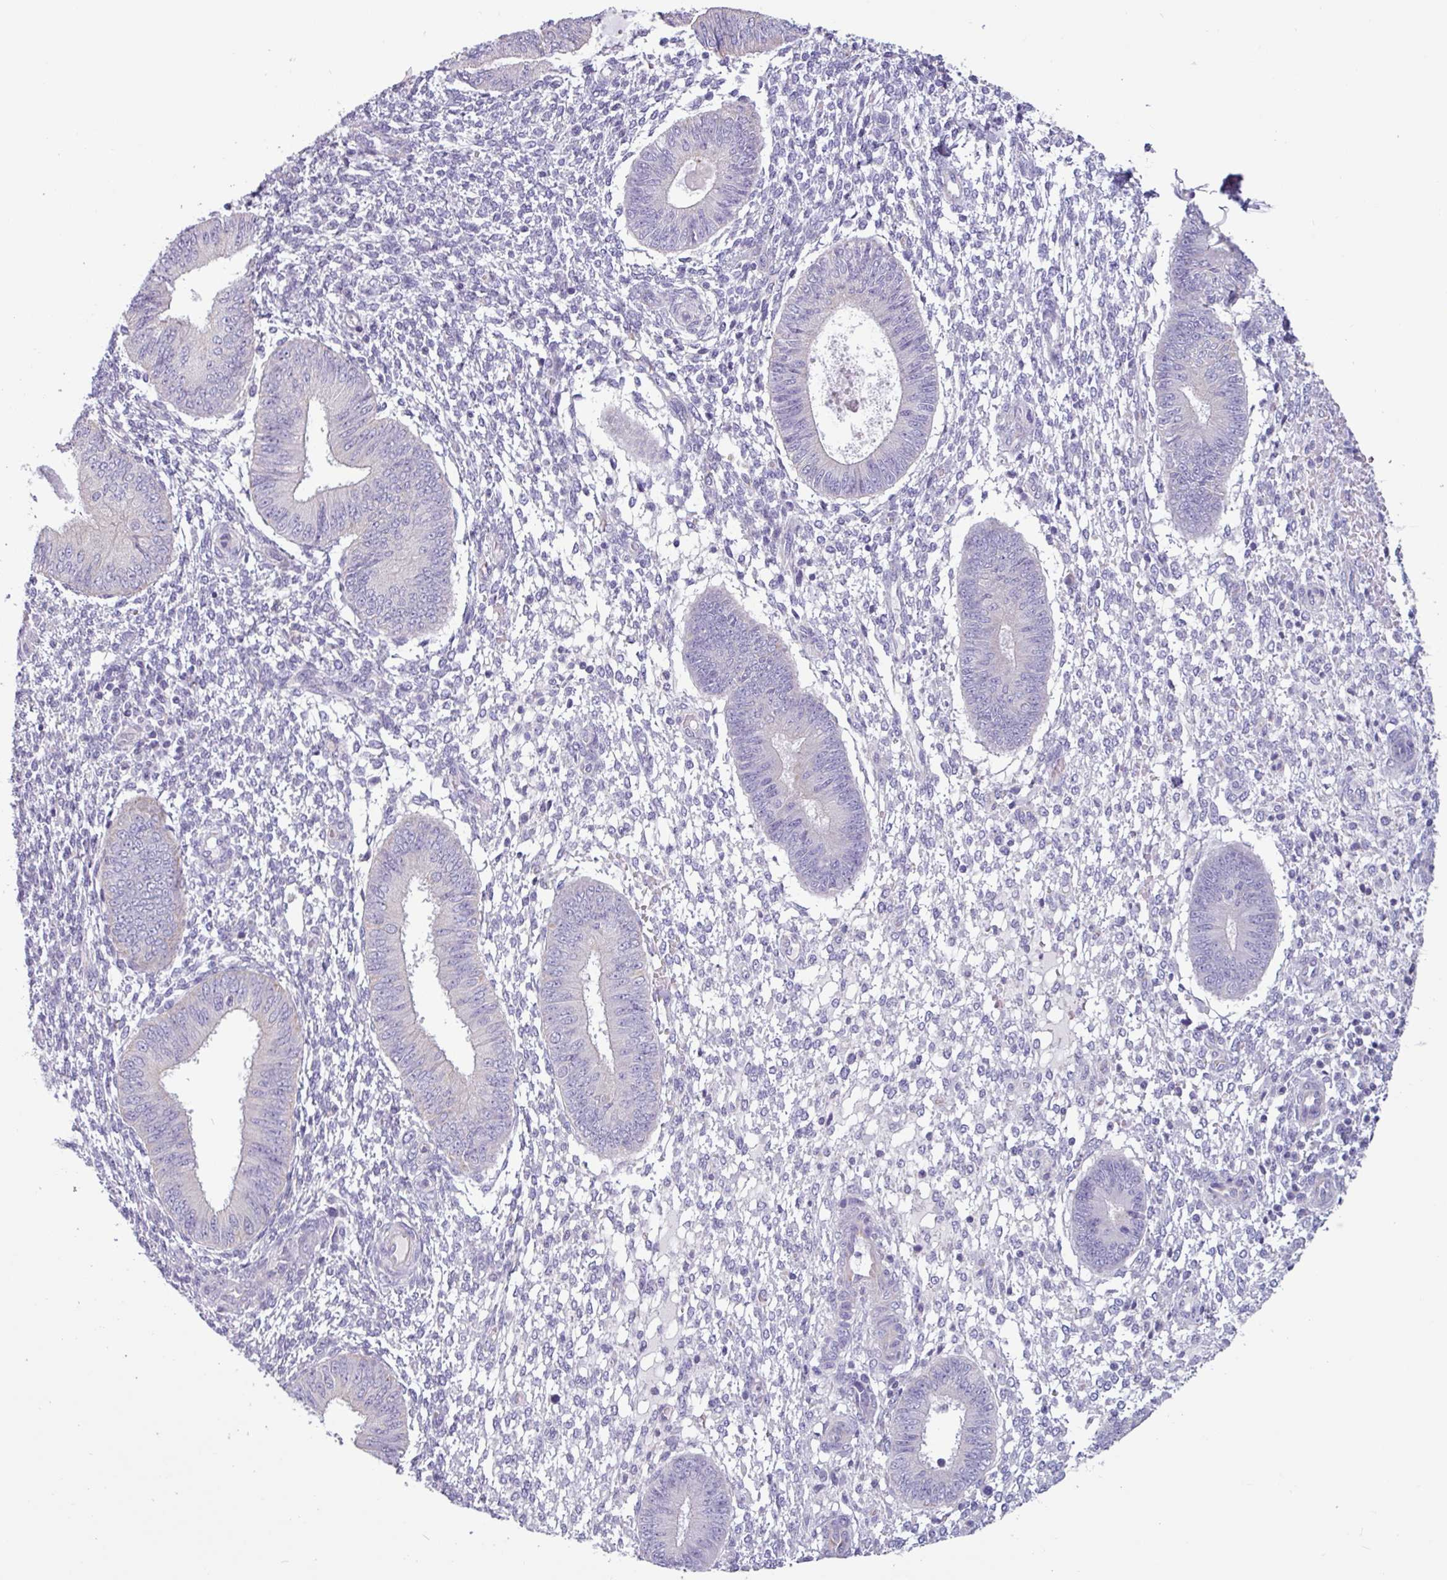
{"staining": {"intensity": "negative", "quantity": "none", "location": "none"}, "tissue": "endometrium", "cell_type": "Cells in endometrial stroma", "image_type": "normal", "snomed": [{"axis": "morphology", "description": "Normal tissue, NOS"}, {"axis": "topography", "description": "Endometrium"}], "caption": "Photomicrograph shows no significant protein staining in cells in endometrial stroma of benign endometrium. Brightfield microscopy of IHC stained with DAB (brown) and hematoxylin (blue), captured at high magnification.", "gene": "CAMK1", "patient": {"sex": "female", "age": 49}}